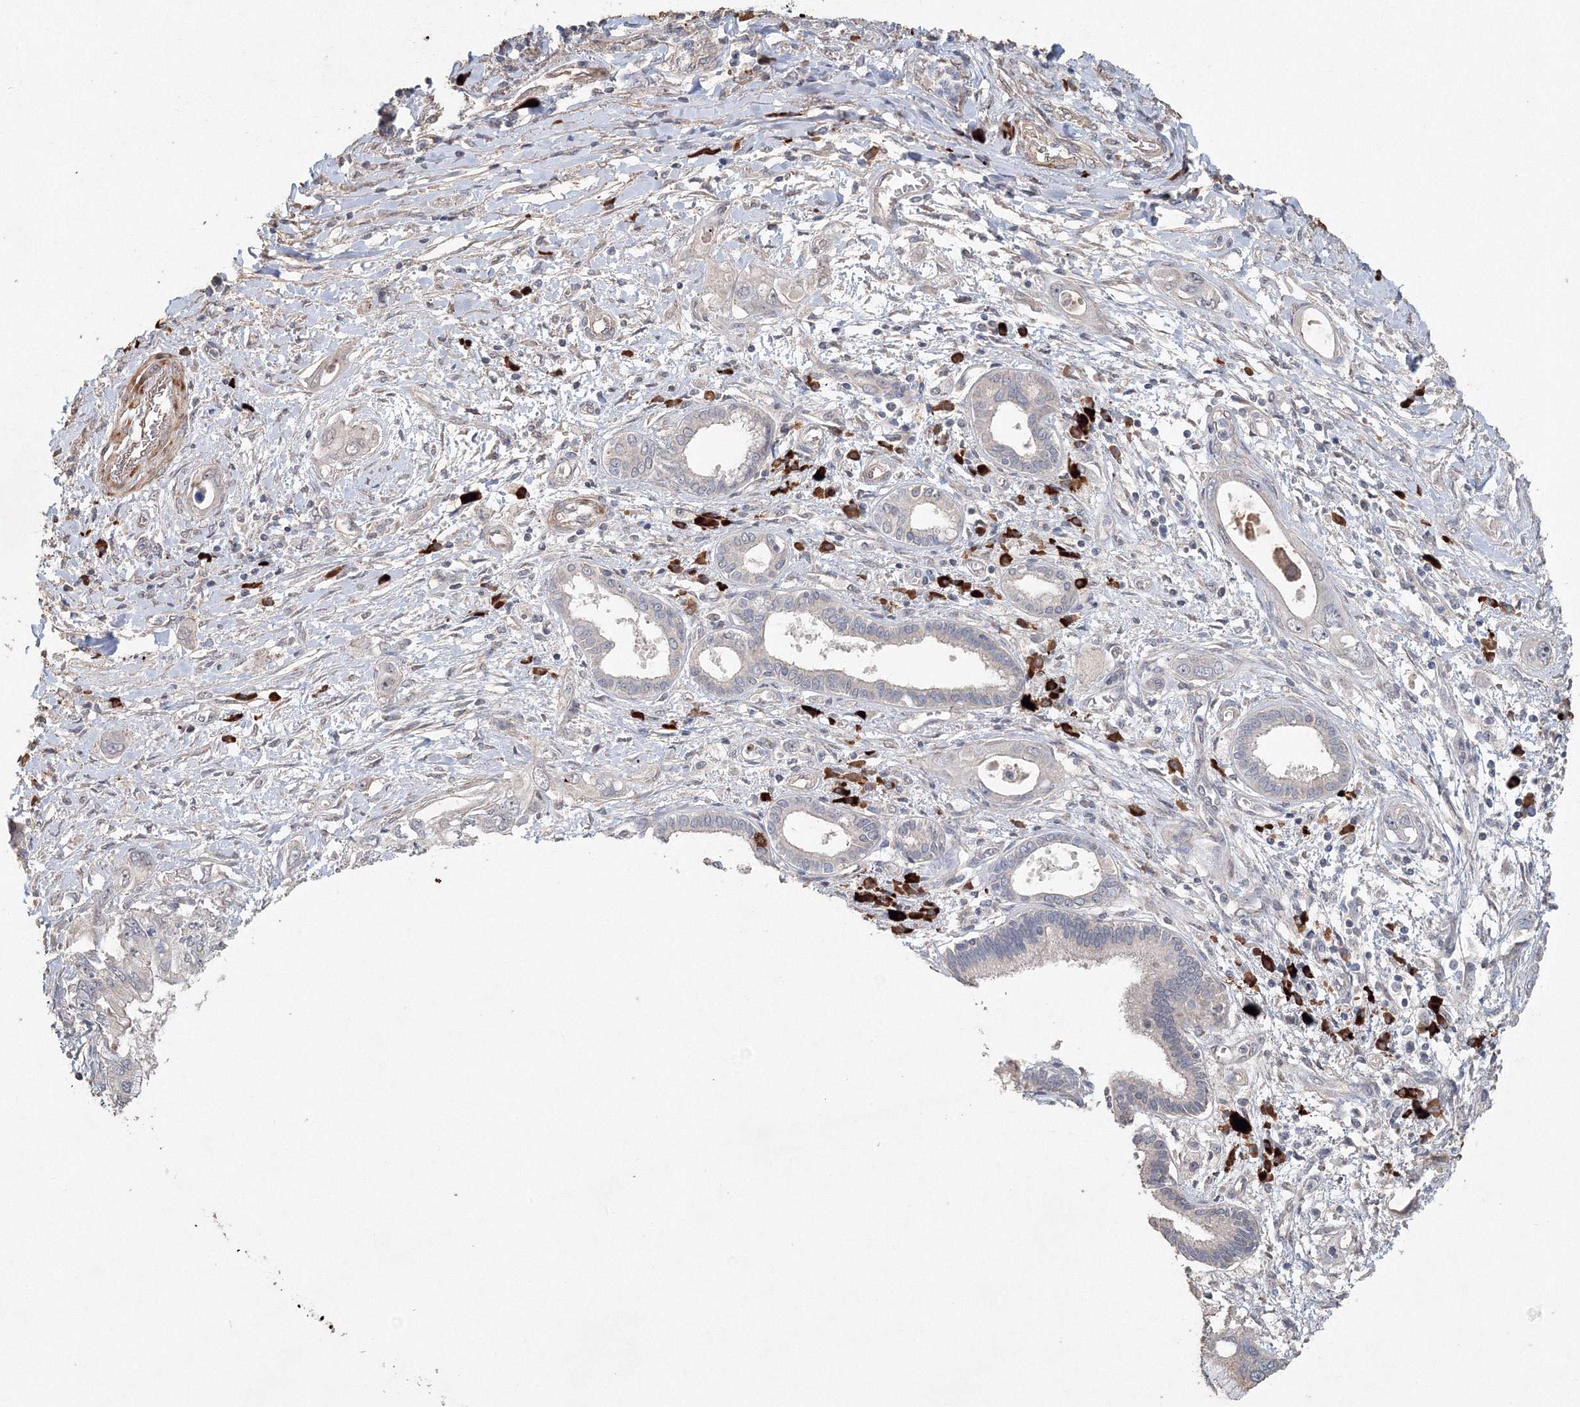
{"staining": {"intensity": "weak", "quantity": "<25%", "location": "cytoplasmic/membranous"}, "tissue": "pancreatic cancer", "cell_type": "Tumor cells", "image_type": "cancer", "snomed": [{"axis": "morphology", "description": "Inflammation, NOS"}, {"axis": "morphology", "description": "Adenocarcinoma, NOS"}, {"axis": "topography", "description": "Pancreas"}], "caption": "Immunohistochemical staining of adenocarcinoma (pancreatic) reveals no significant staining in tumor cells.", "gene": "NALF2", "patient": {"sex": "female", "age": 56}}